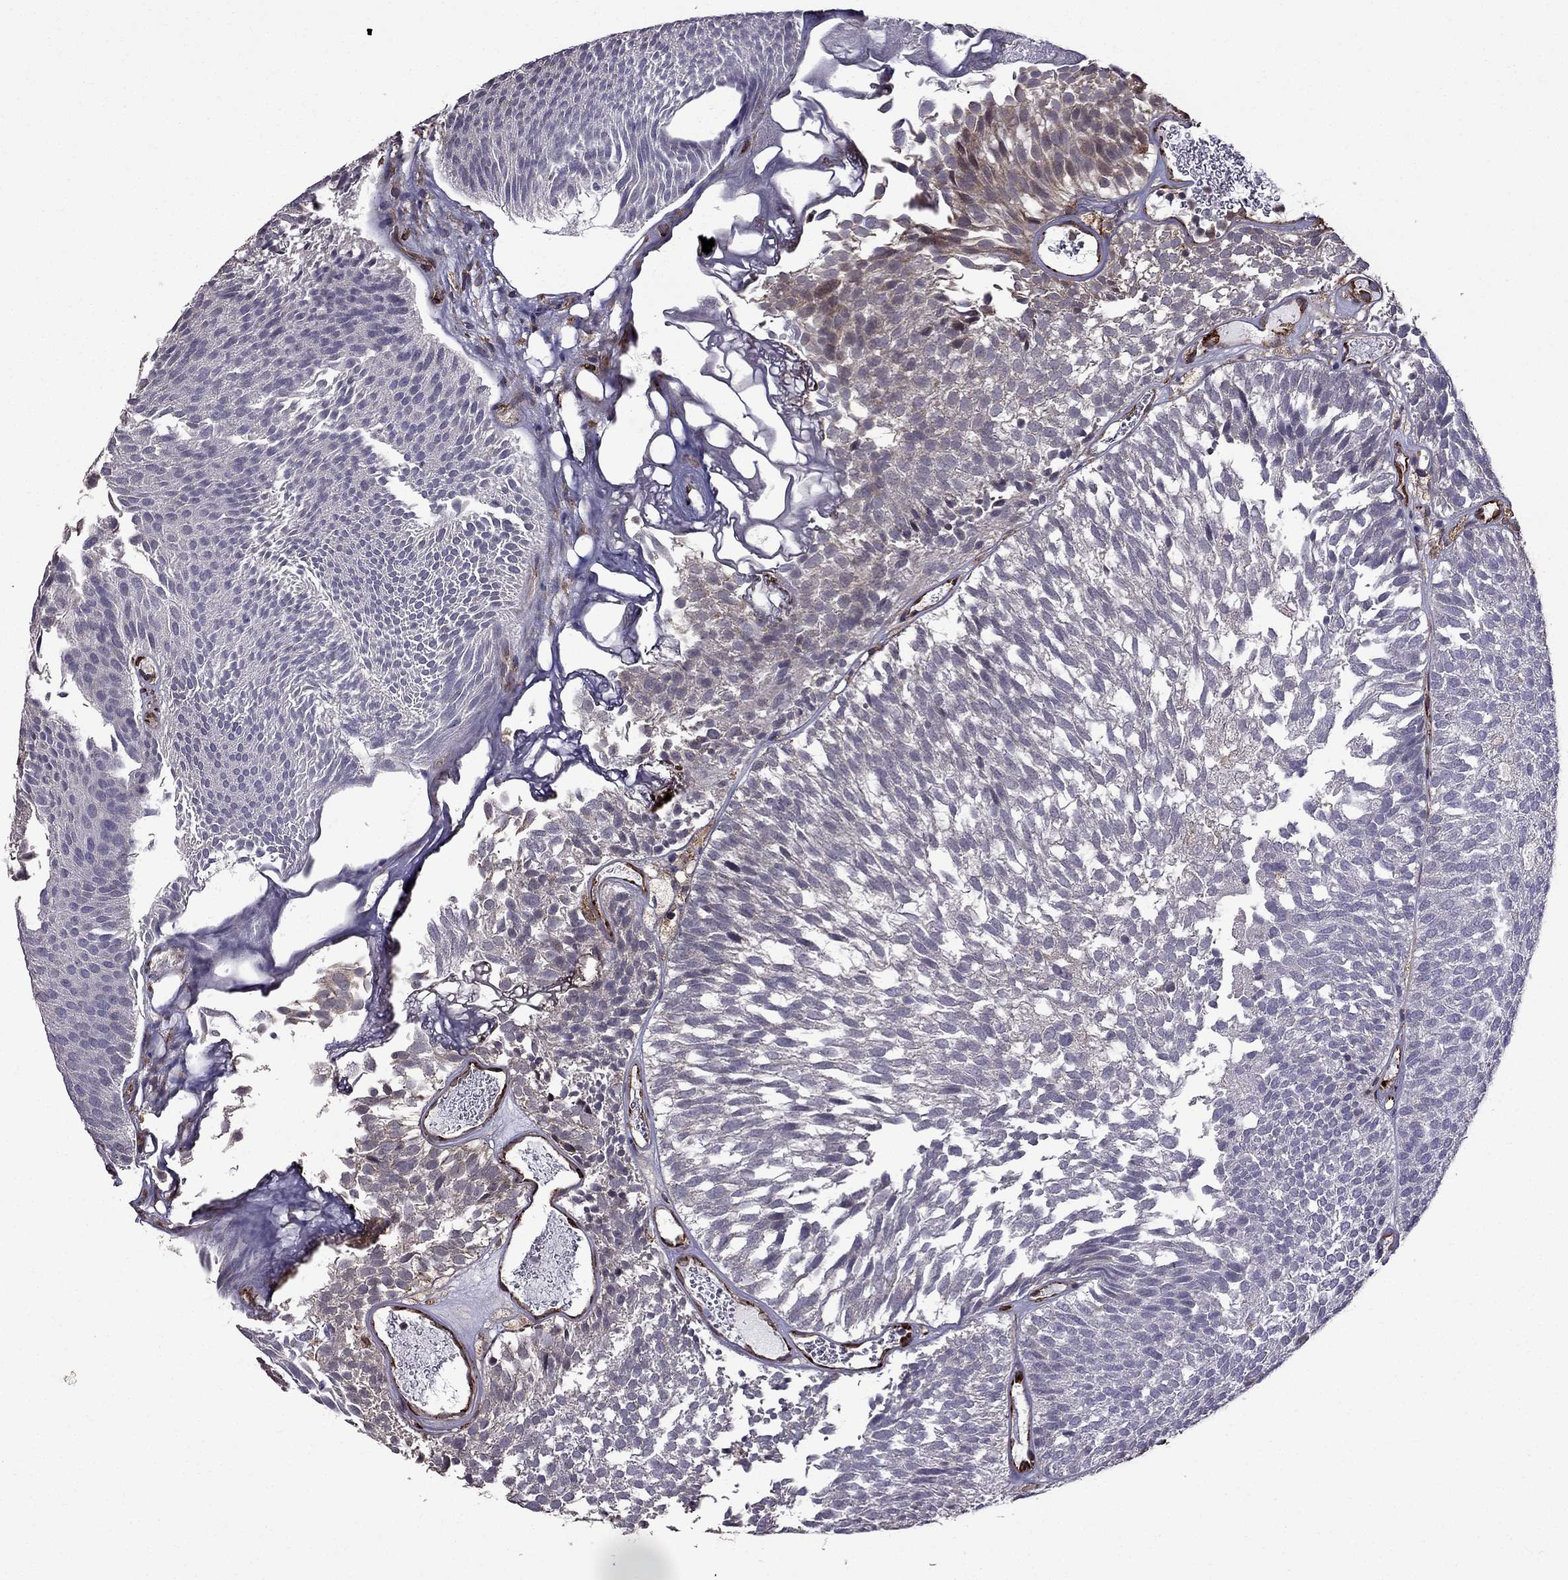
{"staining": {"intensity": "negative", "quantity": "none", "location": "none"}, "tissue": "urothelial cancer", "cell_type": "Tumor cells", "image_type": "cancer", "snomed": [{"axis": "morphology", "description": "Urothelial carcinoma, Low grade"}, {"axis": "topography", "description": "Urinary bladder"}], "caption": "Immunohistochemistry image of neoplastic tissue: urothelial carcinoma (low-grade) stained with DAB (3,3'-diaminobenzidine) exhibits no significant protein positivity in tumor cells.", "gene": "IKBIP", "patient": {"sex": "male", "age": 52}}